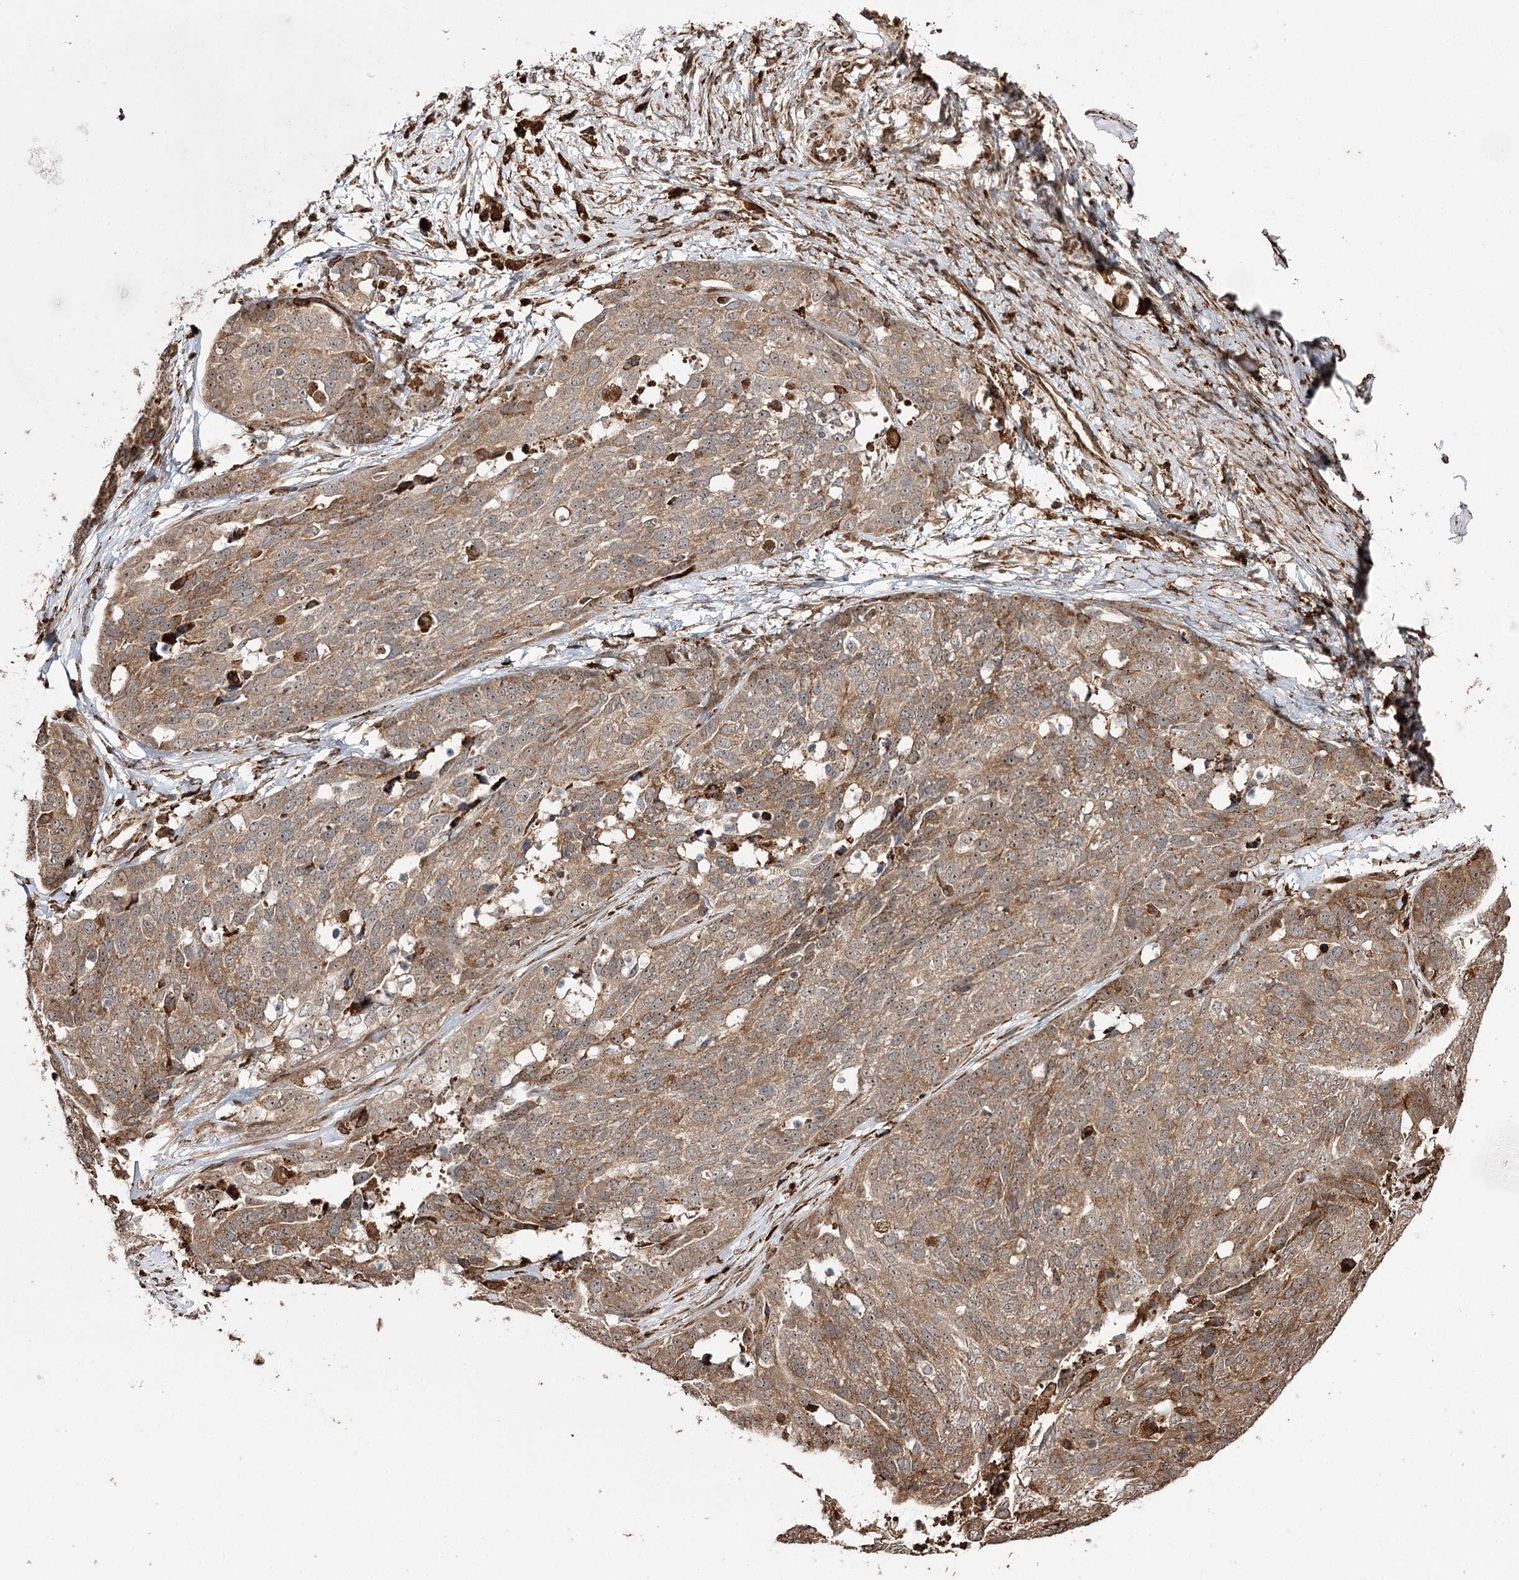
{"staining": {"intensity": "moderate", "quantity": ">75%", "location": "cytoplasmic/membranous,nuclear"}, "tissue": "ovarian cancer", "cell_type": "Tumor cells", "image_type": "cancer", "snomed": [{"axis": "morphology", "description": "Cystadenocarcinoma, serous, NOS"}, {"axis": "topography", "description": "Ovary"}], "caption": "The micrograph demonstrates staining of ovarian serous cystadenocarcinoma, revealing moderate cytoplasmic/membranous and nuclear protein staining (brown color) within tumor cells. The staining was performed using DAB (3,3'-diaminobenzidine) to visualize the protein expression in brown, while the nuclei were stained in blue with hematoxylin (Magnification: 20x).", "gene": "FANCL", "patient": {"sex": "female", "age": 44}}